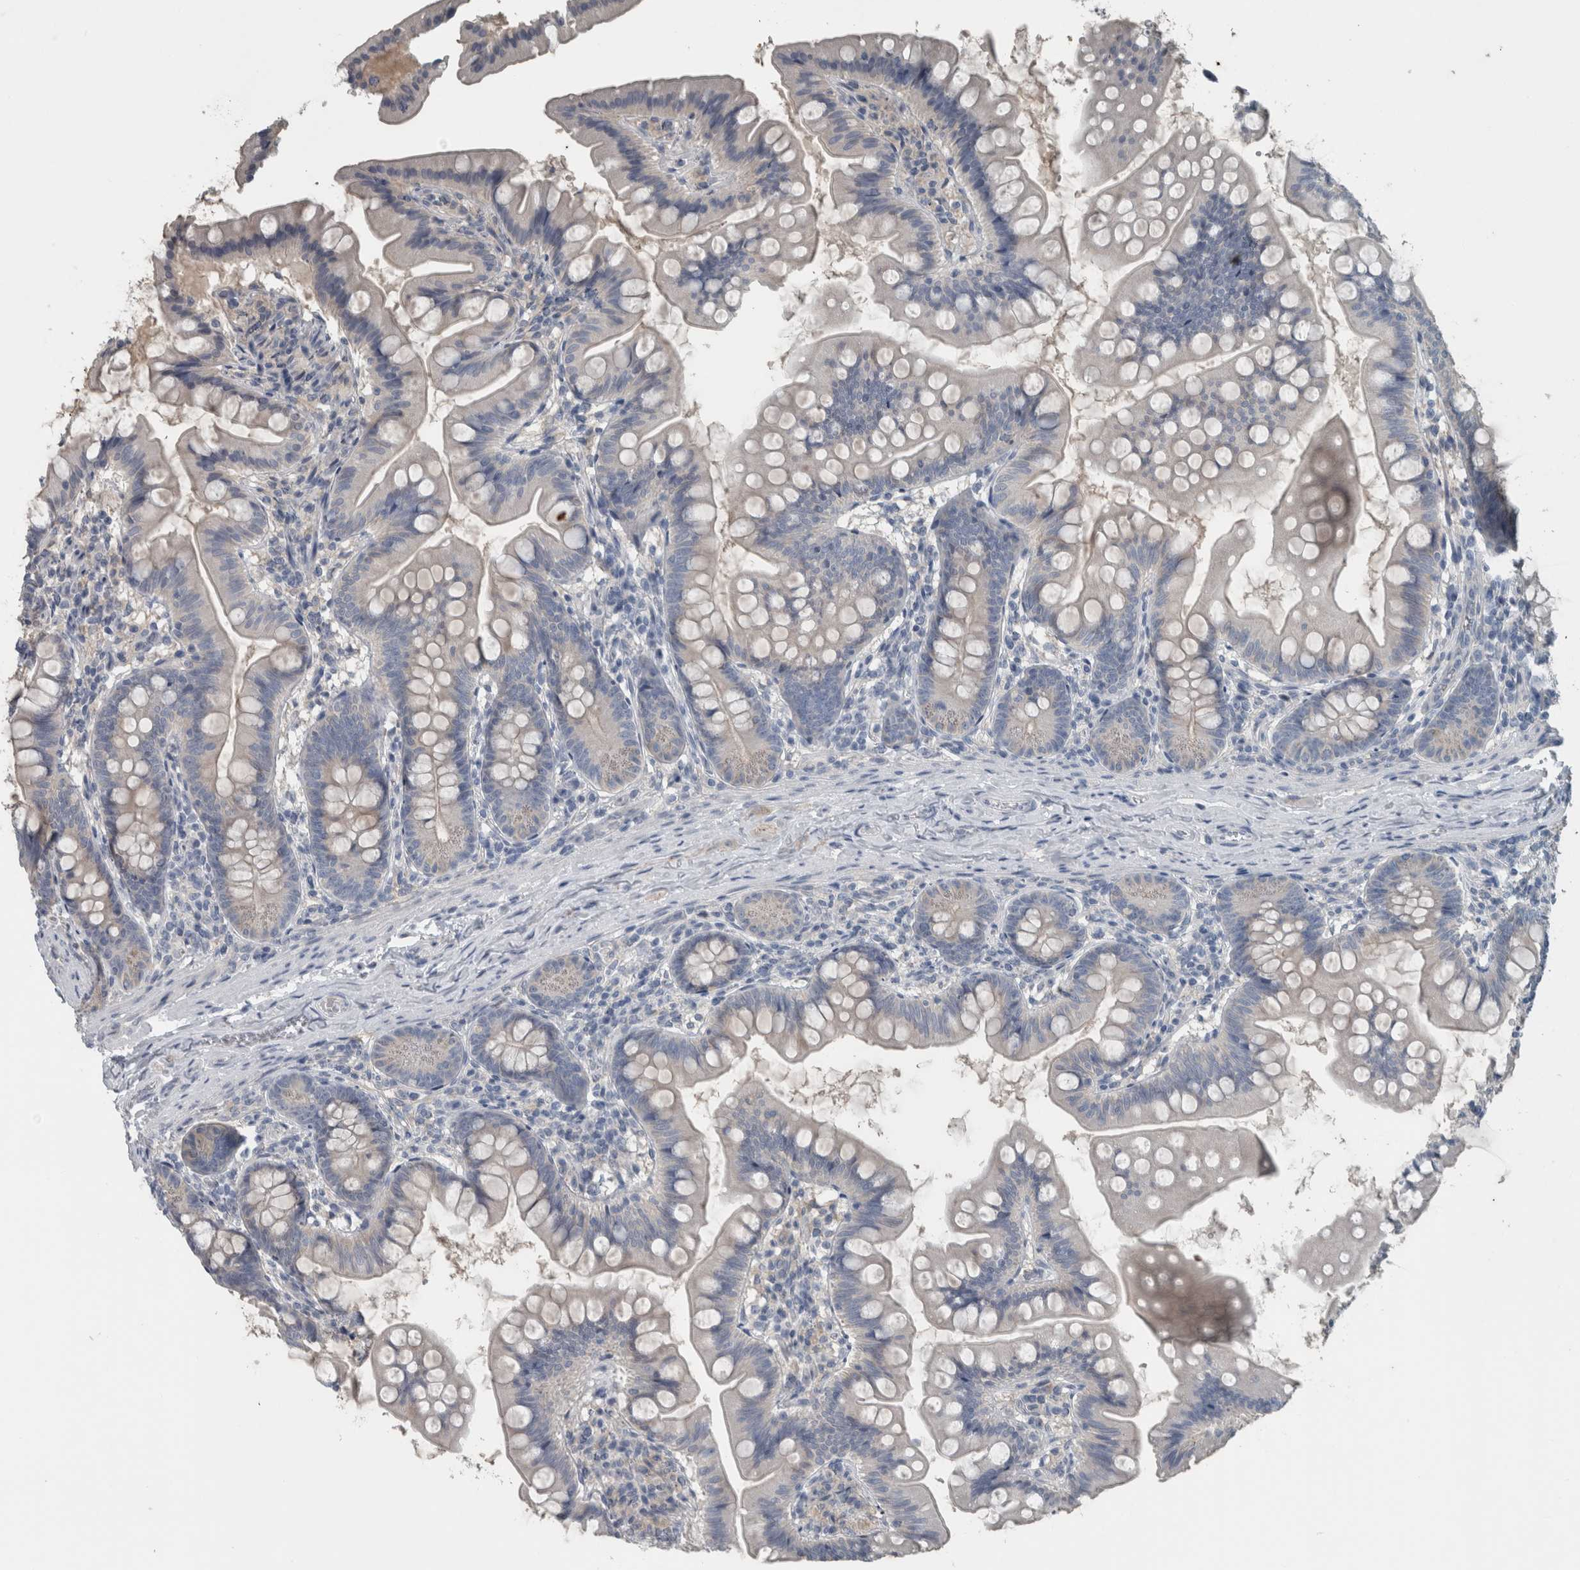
{"staining": {"intensity": "negative", "quantity": "none", "location": "none"}, "tissue": "small intestine", "cell_type": "Glandular cells", "image_type": "normal", "snomed": [{"axis": "morphology", "description": "Normal tissue, NOS"}, {"axis": "topography", "description": "Small intestine"}], "caption": "The image shows no significant positivity in glandular cells of small intestine.", "gene": "SH3GL2", "patient": {"sex": "male", "age": 7}}